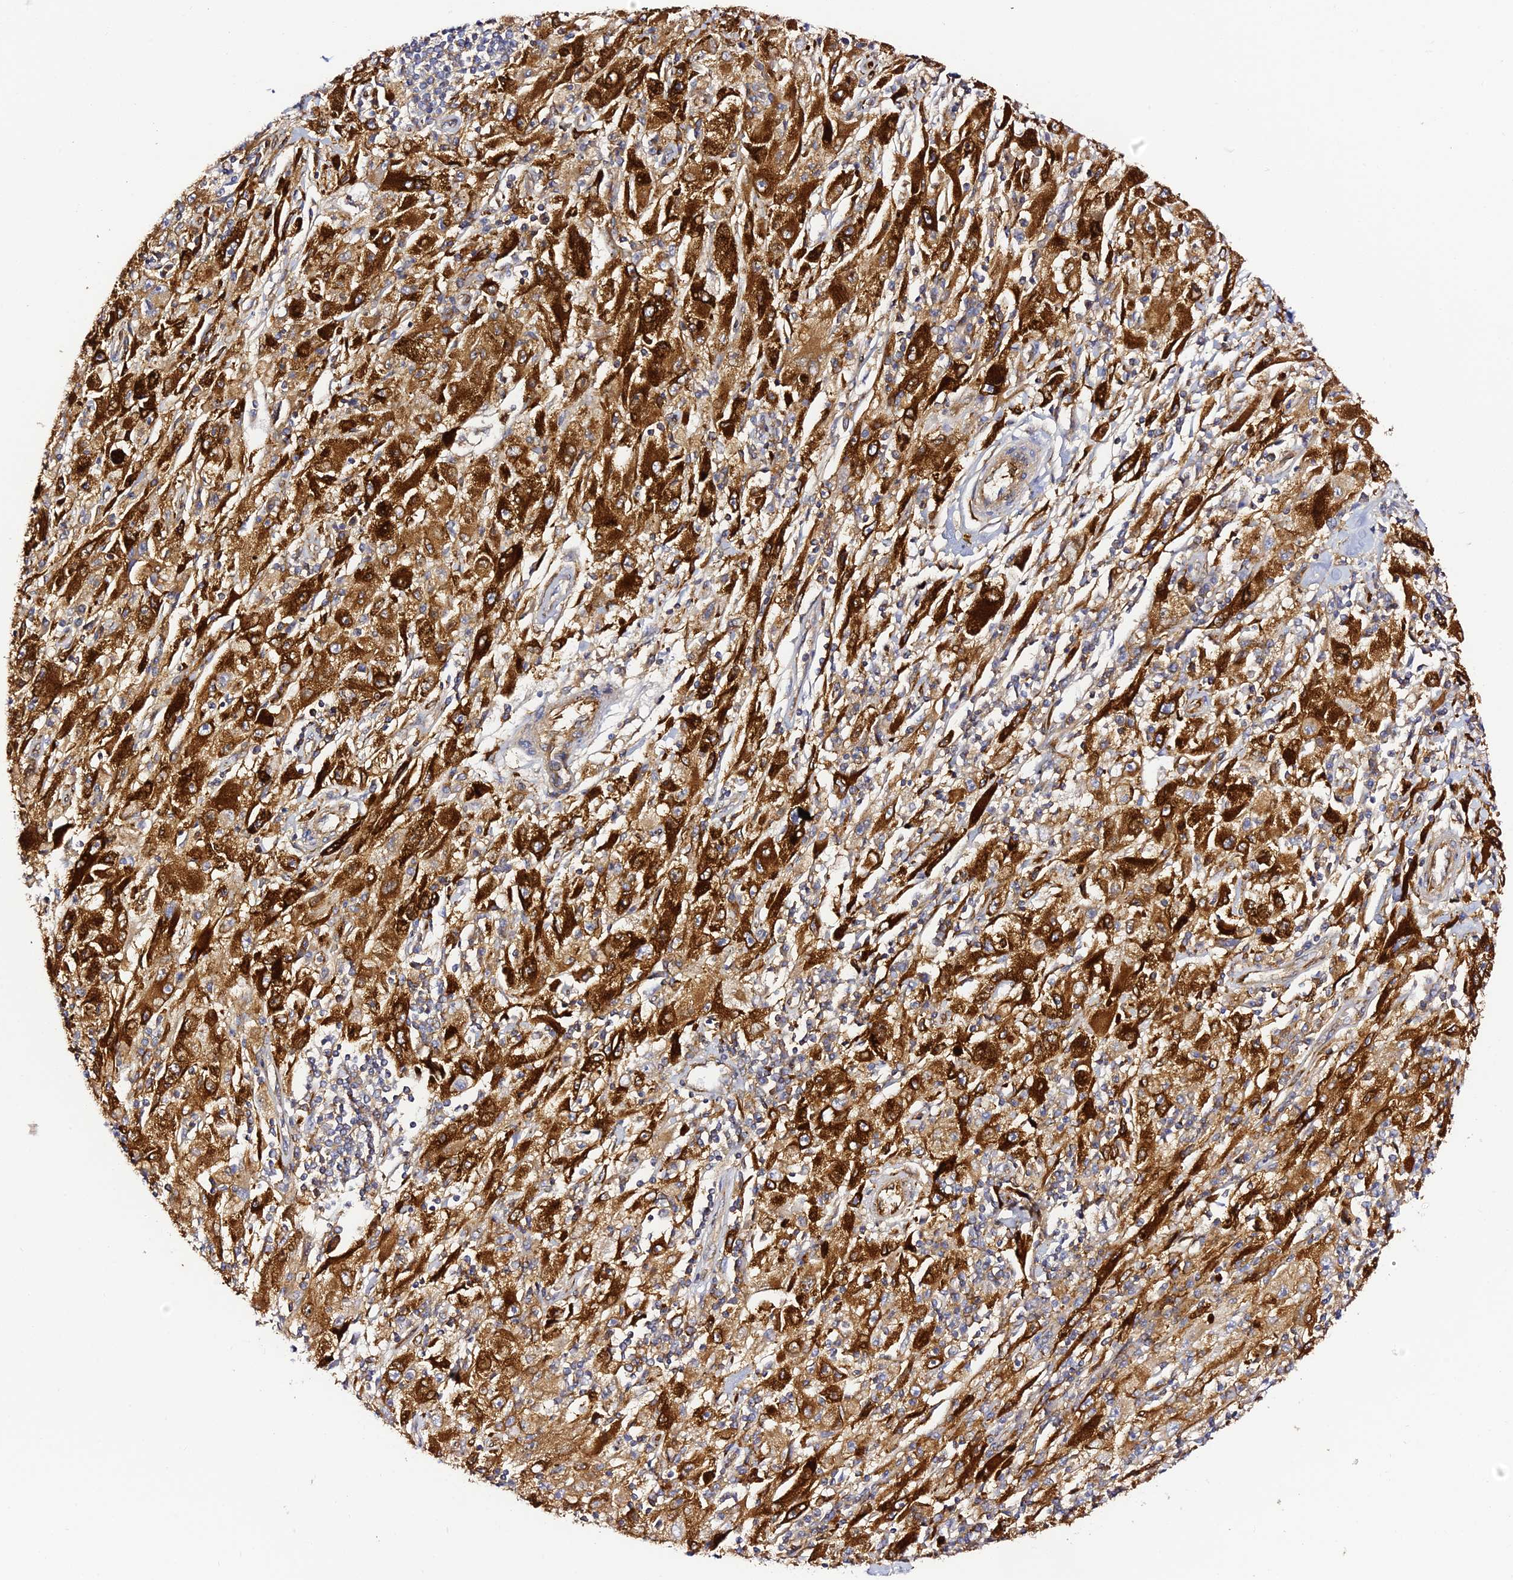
{"staining": {"intensity": "strong", "quantity": ">75%", "location": "cytoplasmic/membranous"}, "tissue": "melanoma", "cell_type": "Tumor cells", "image_type": "cancer", "snomed": [{"axis": "morphology", "description": "Malignant melanoma, Metastatic site"}, {"axis": "topography", "description": "Skin"}], "caption": "A brown stain highlights strong cytoplasmic/membranous positivity of a protein in malignant melanoma (metastatic site) tumor cells.", "gene": "TRPV2", "patient": {"sex": "male", "age": 53}}